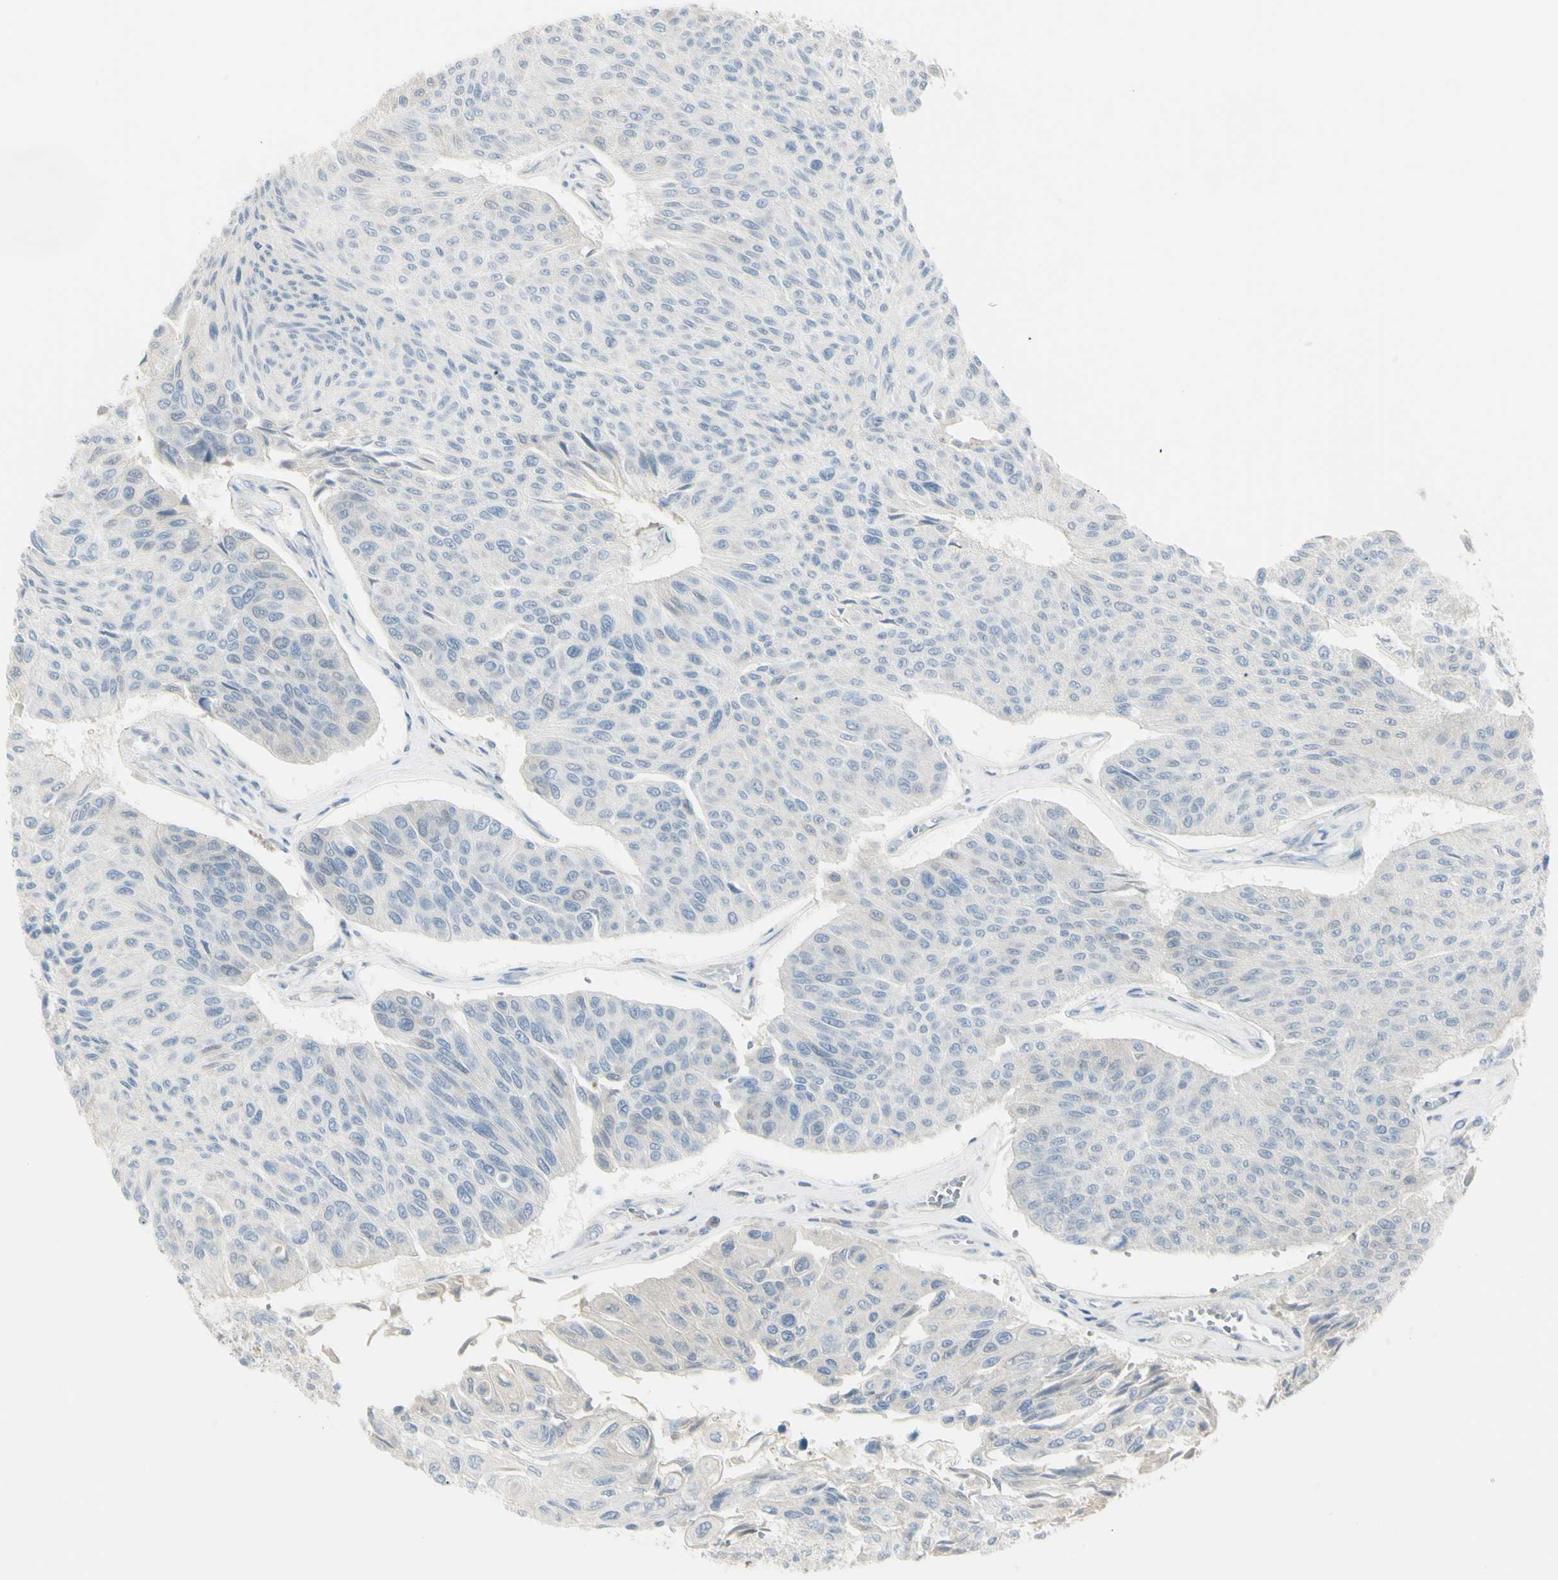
{"staining": {"intensity": "negative", "quantity": "none", "location": "none"}, "tissue": "urothelial cancer", "cell_type": "Tumor cells", "image_type": "cancer", "snomed": [{"axis": "morphology", "description": "Urothelial carcinoma, High grade"}, {"axis": "topography", "description": "Urinary bladder"}], "caption": "A high-resolution image shows immunohistochemistry staining of high-grade urothelial carcinoma, which exhibits no significant positivity in tumor cells.", "gene": "PIP", "patient": {"sex": "male", "age": 66}}